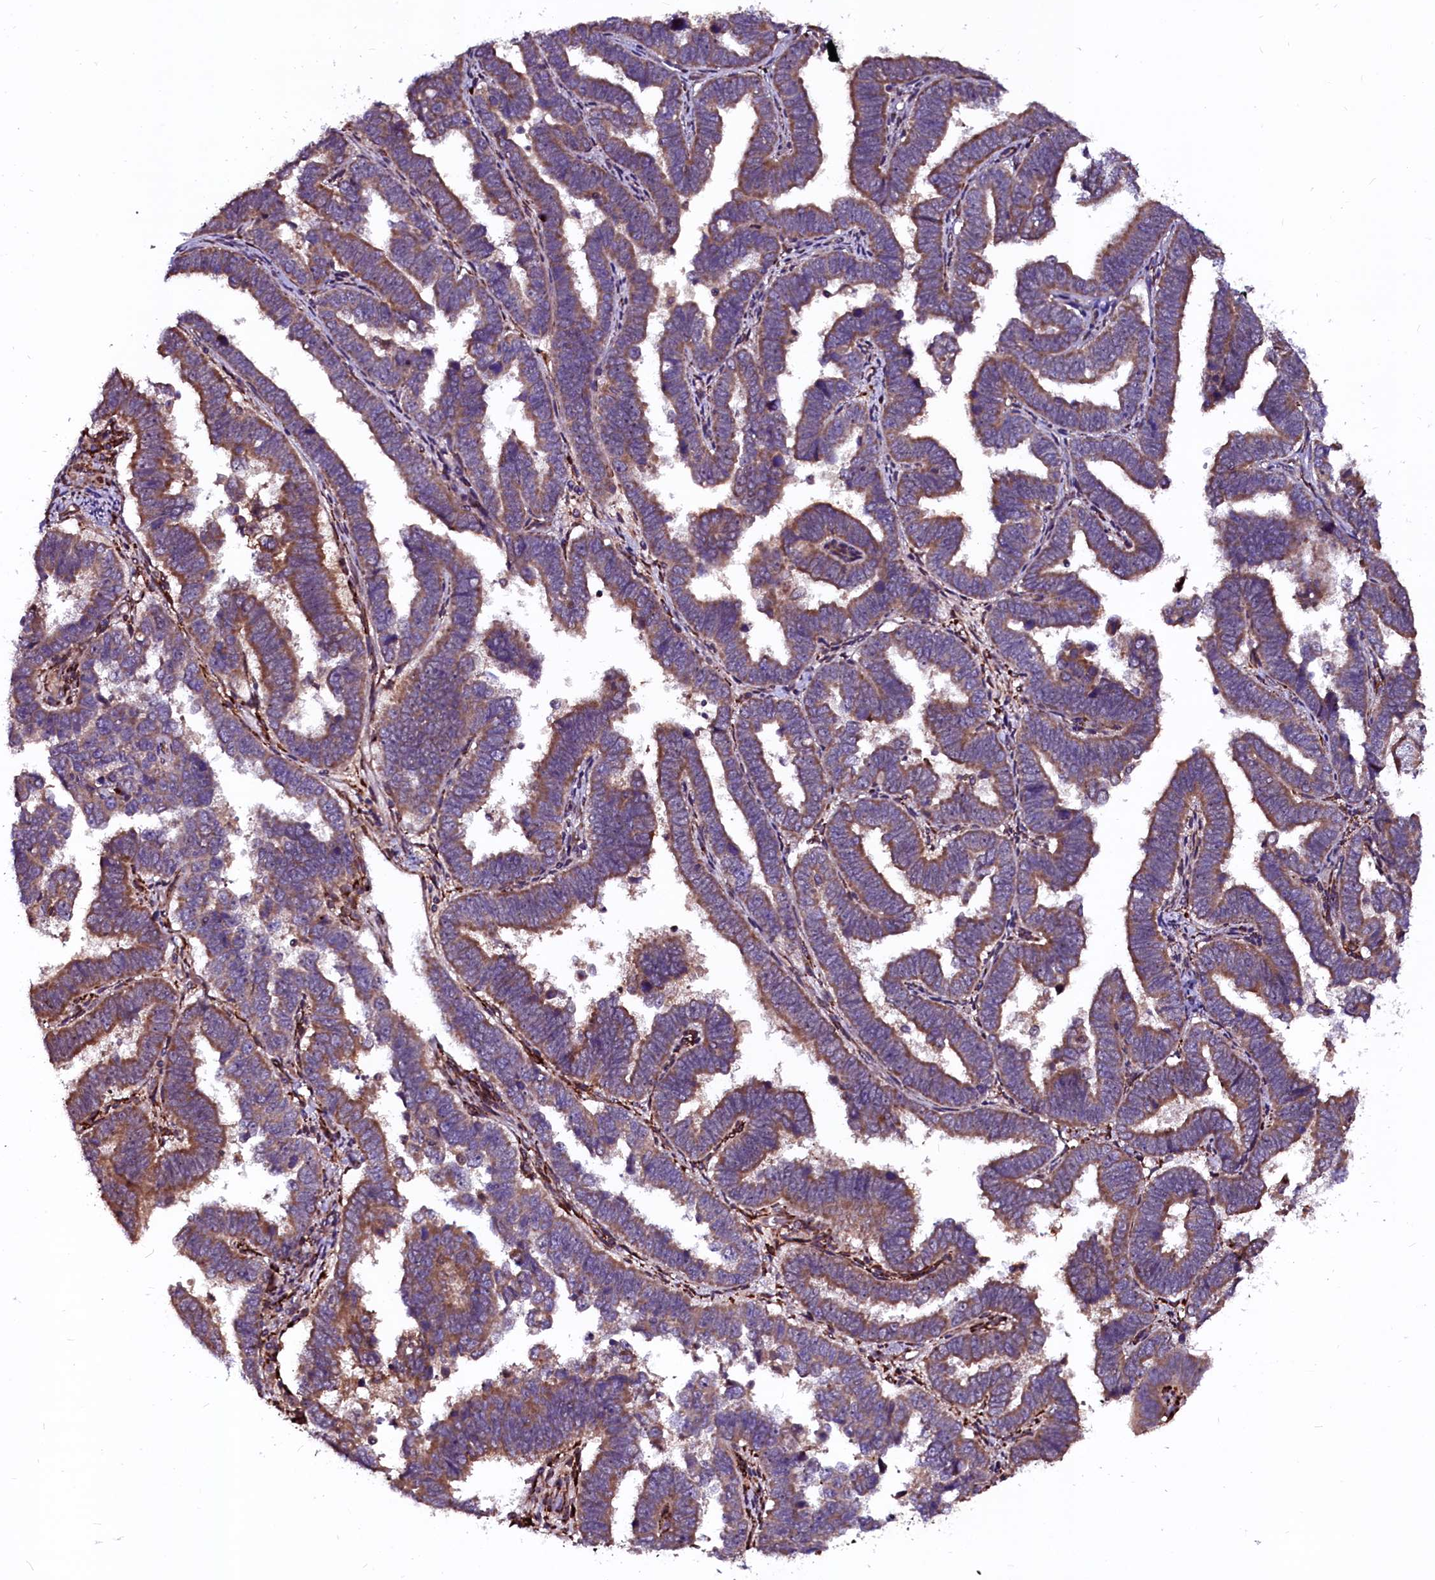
{"staining": {"intensity": "moderate", "quantity": ">75%", "location": "cytoplasmic/membranous"}, "tissue": "endometrial cancer", "cell_type": "Tumor cells", "image_type": "cancer", "snomed": [{"axis": "morphology", "description": "Adenocarcinoma, NOS"}, {"axis": "topography", "description": "Endometrium"}], "caption": "Tumor cells display moderate cytoplasmic/membranous expression in about >75% of cells in adenocarcinoma (endometrial).", "gene": "N4BP1", "patient": {"sex": "female", "age": 75}}